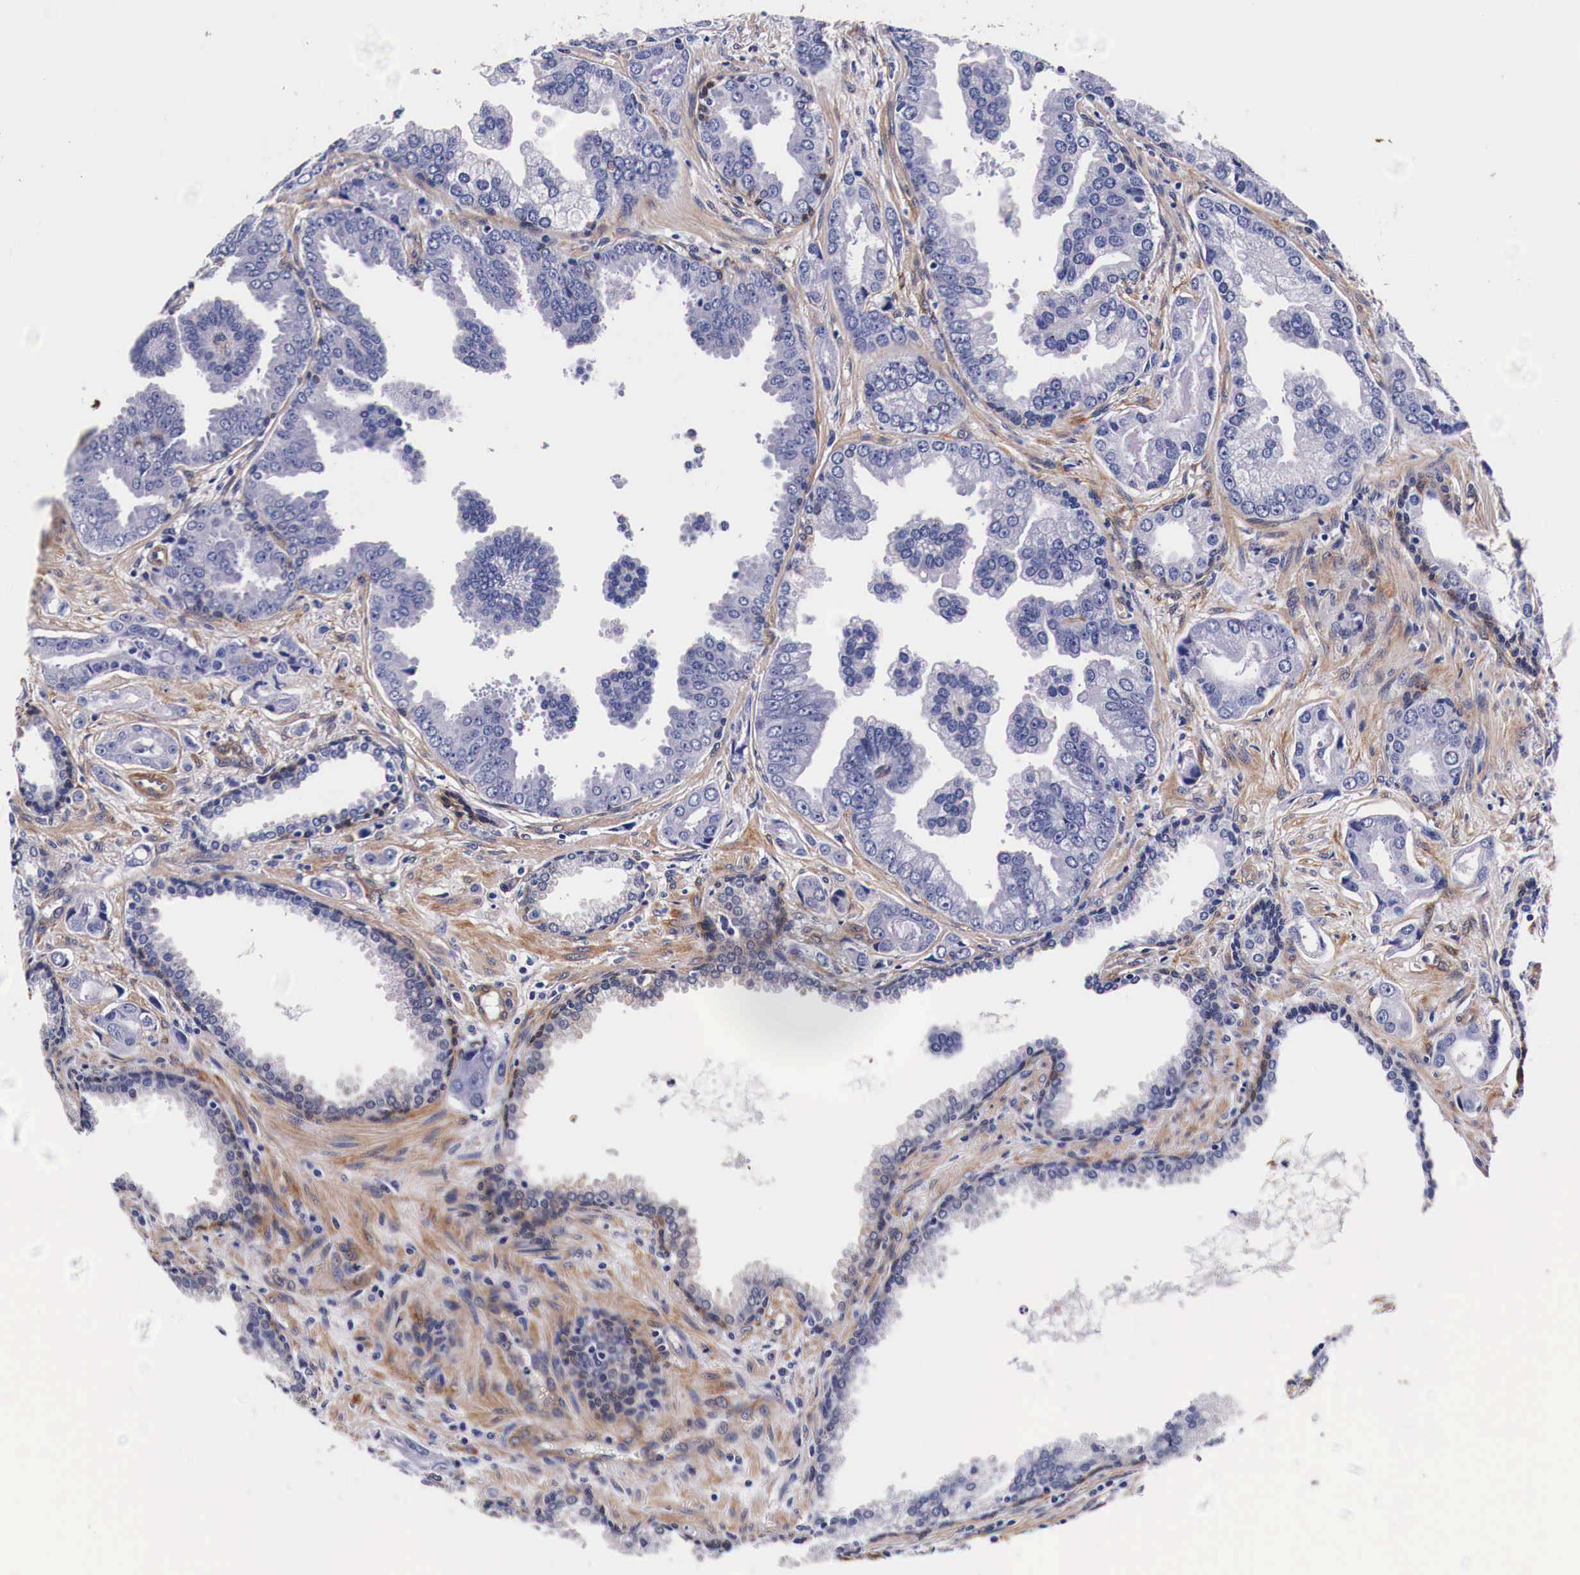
{"staining": {"intensity": "negative", "quantity": "none", "location": "none"}, "tissue": "prostate cancer", "cell_type": "Tumor cells", "image_type": "cancer", "snomed": [{"axis": "morphology", "description": "Adenocarcinoma, Low grade"}, {"axis": "topography", "description": "Prostate"}], "caption": "This is a histopathology image of immunohistochemistry staining of prostate adenocarcinoma (low-grade), which shows no positivity in tumor cells.", "gene": "HSPB1", "patient": {"sex": "male", "age": 65}}